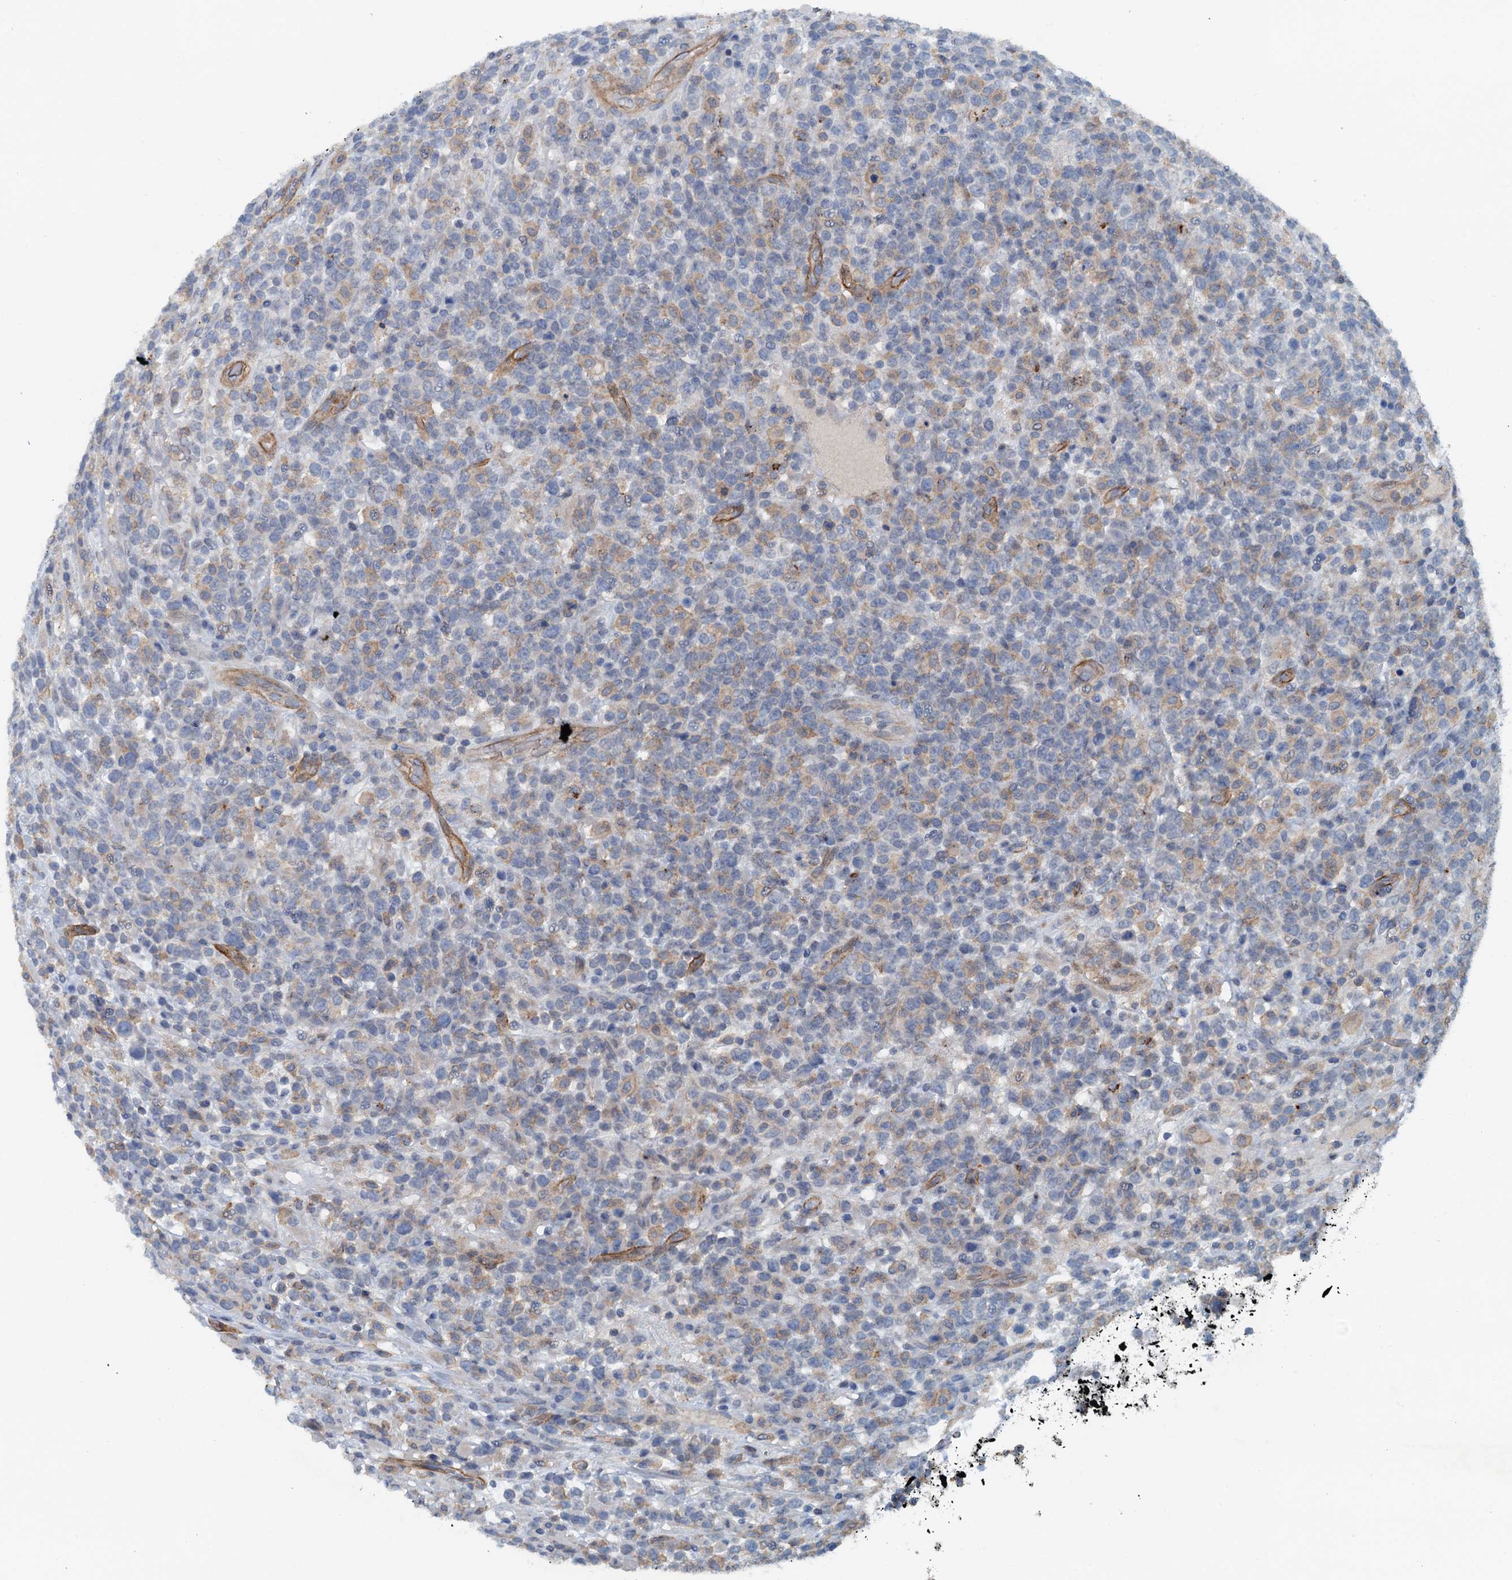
{"staining": {"intensity": "weak", "quantity": "<25%", "location": "cytoplasmic/membranous"}, "tissue": "lymphoma", "cell_type": "Tumor cells", "image_type": "cancer", "snomed": [{"axis": "morphology", "description": "Malignant lymphoma, non-Hodgkin's type, High grade"}, {"axis": "topography", "description": "Colon"}], "caption": "The IHC image has no significant positivity in tumor cells of malignant lymphoma, non-Hodgkin's type (high-grade) tissue.", "gene": "THAP10", "patient": {"sex": "female", "age": 53}}